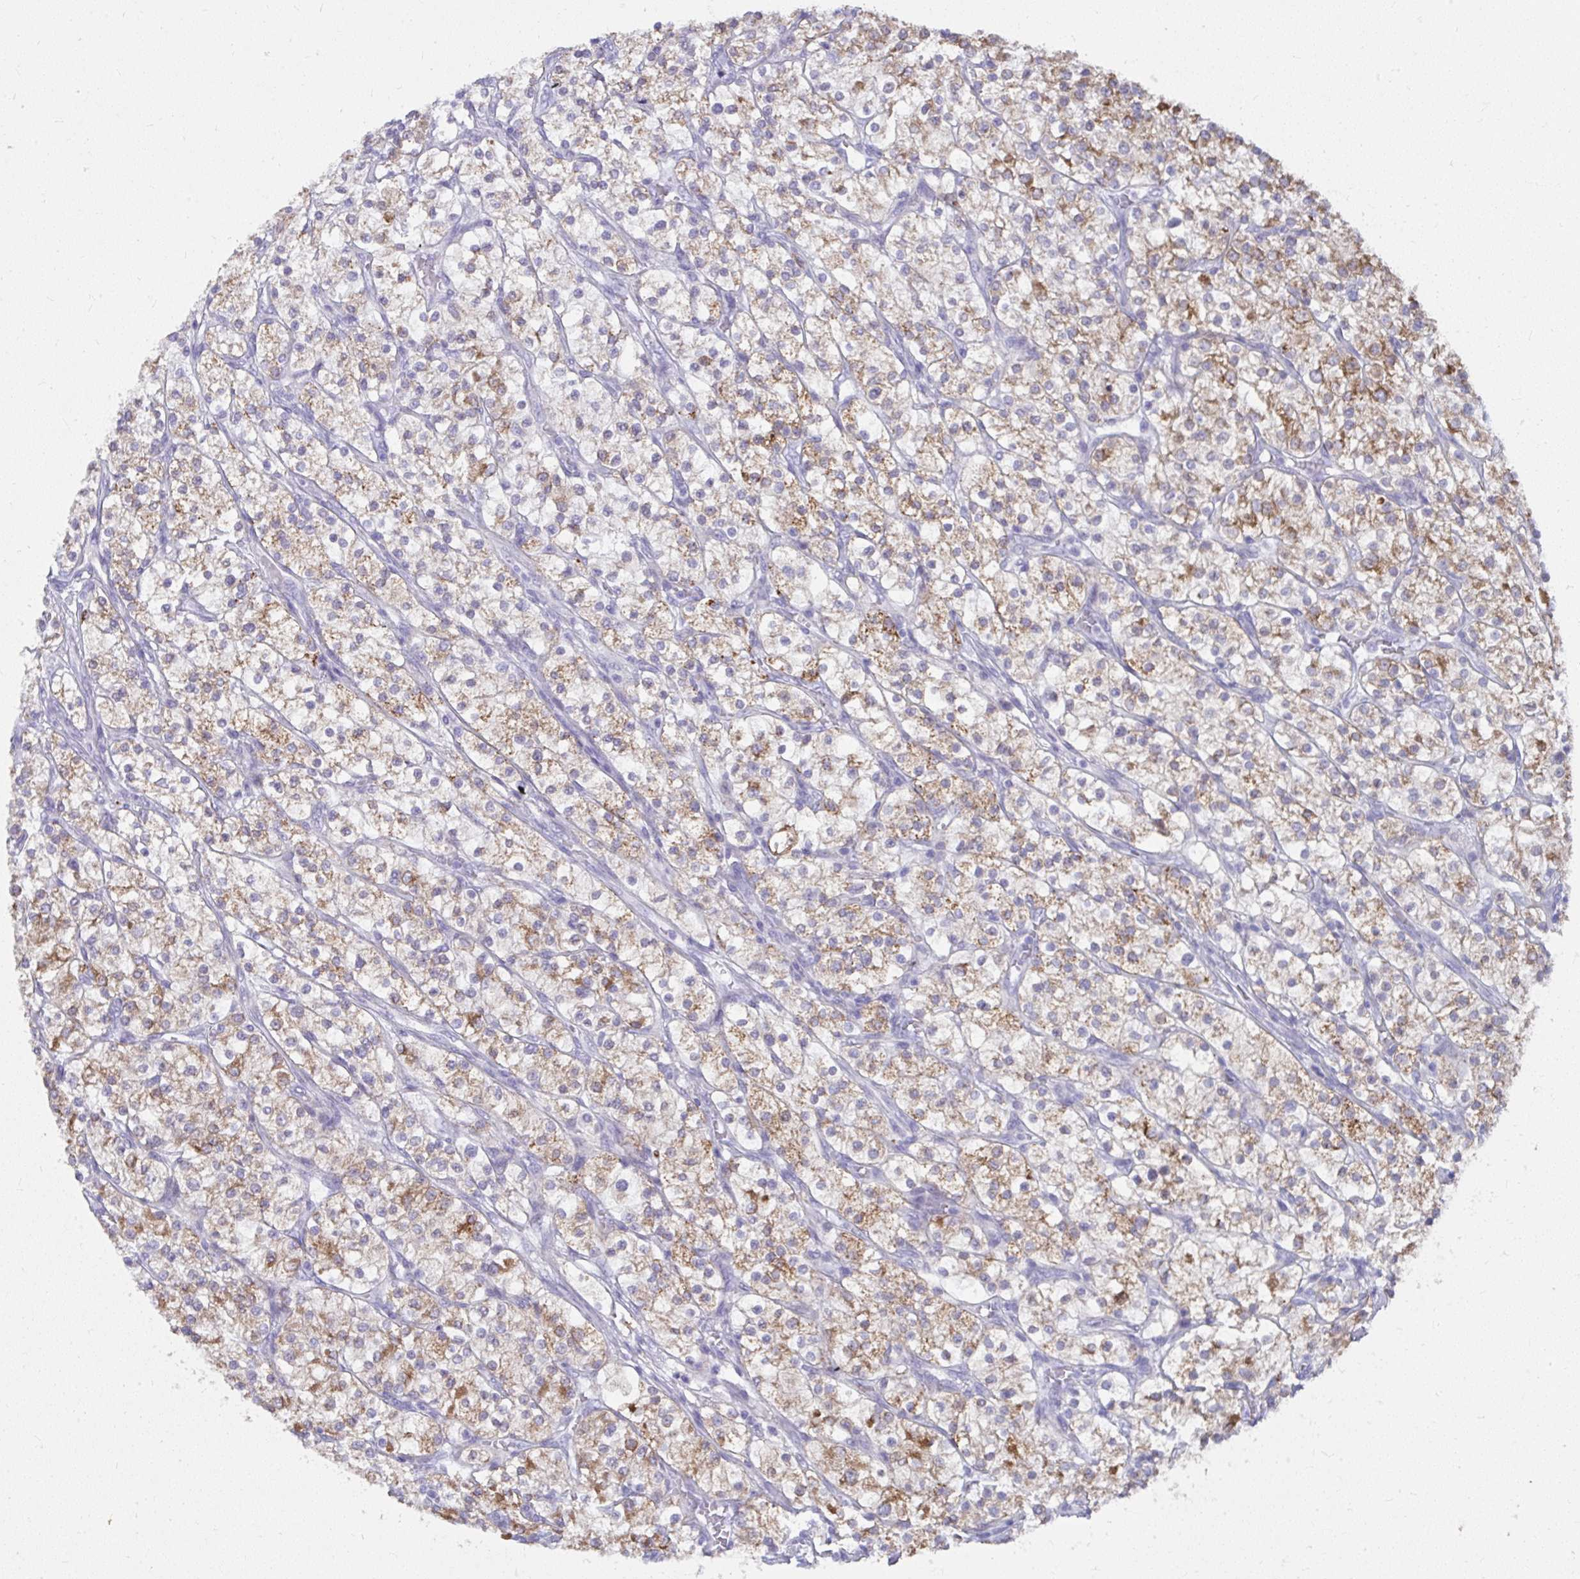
{"staining": {"intensity": "moderate", "quantity": ">75%", "location": "cytoplasmic/membranous"}, "tissue": "renal cancer", "cell_type": "Tumor cells", "image_type": "cancer", "snomed": [{"axis": "morphology", "description": "Adenocarcinoma, NOS"}, {"axis": "topography", "description": "Kidney"}], "caption": "Tumor cells demonstrate medium levels of moderate cytoplasmic/membranous positivity in approximately >75% of cells in renal cancer (adenocarcinoma).", "gene": "UGT3A2", "patient": {"sex": "male", "age": 80}}